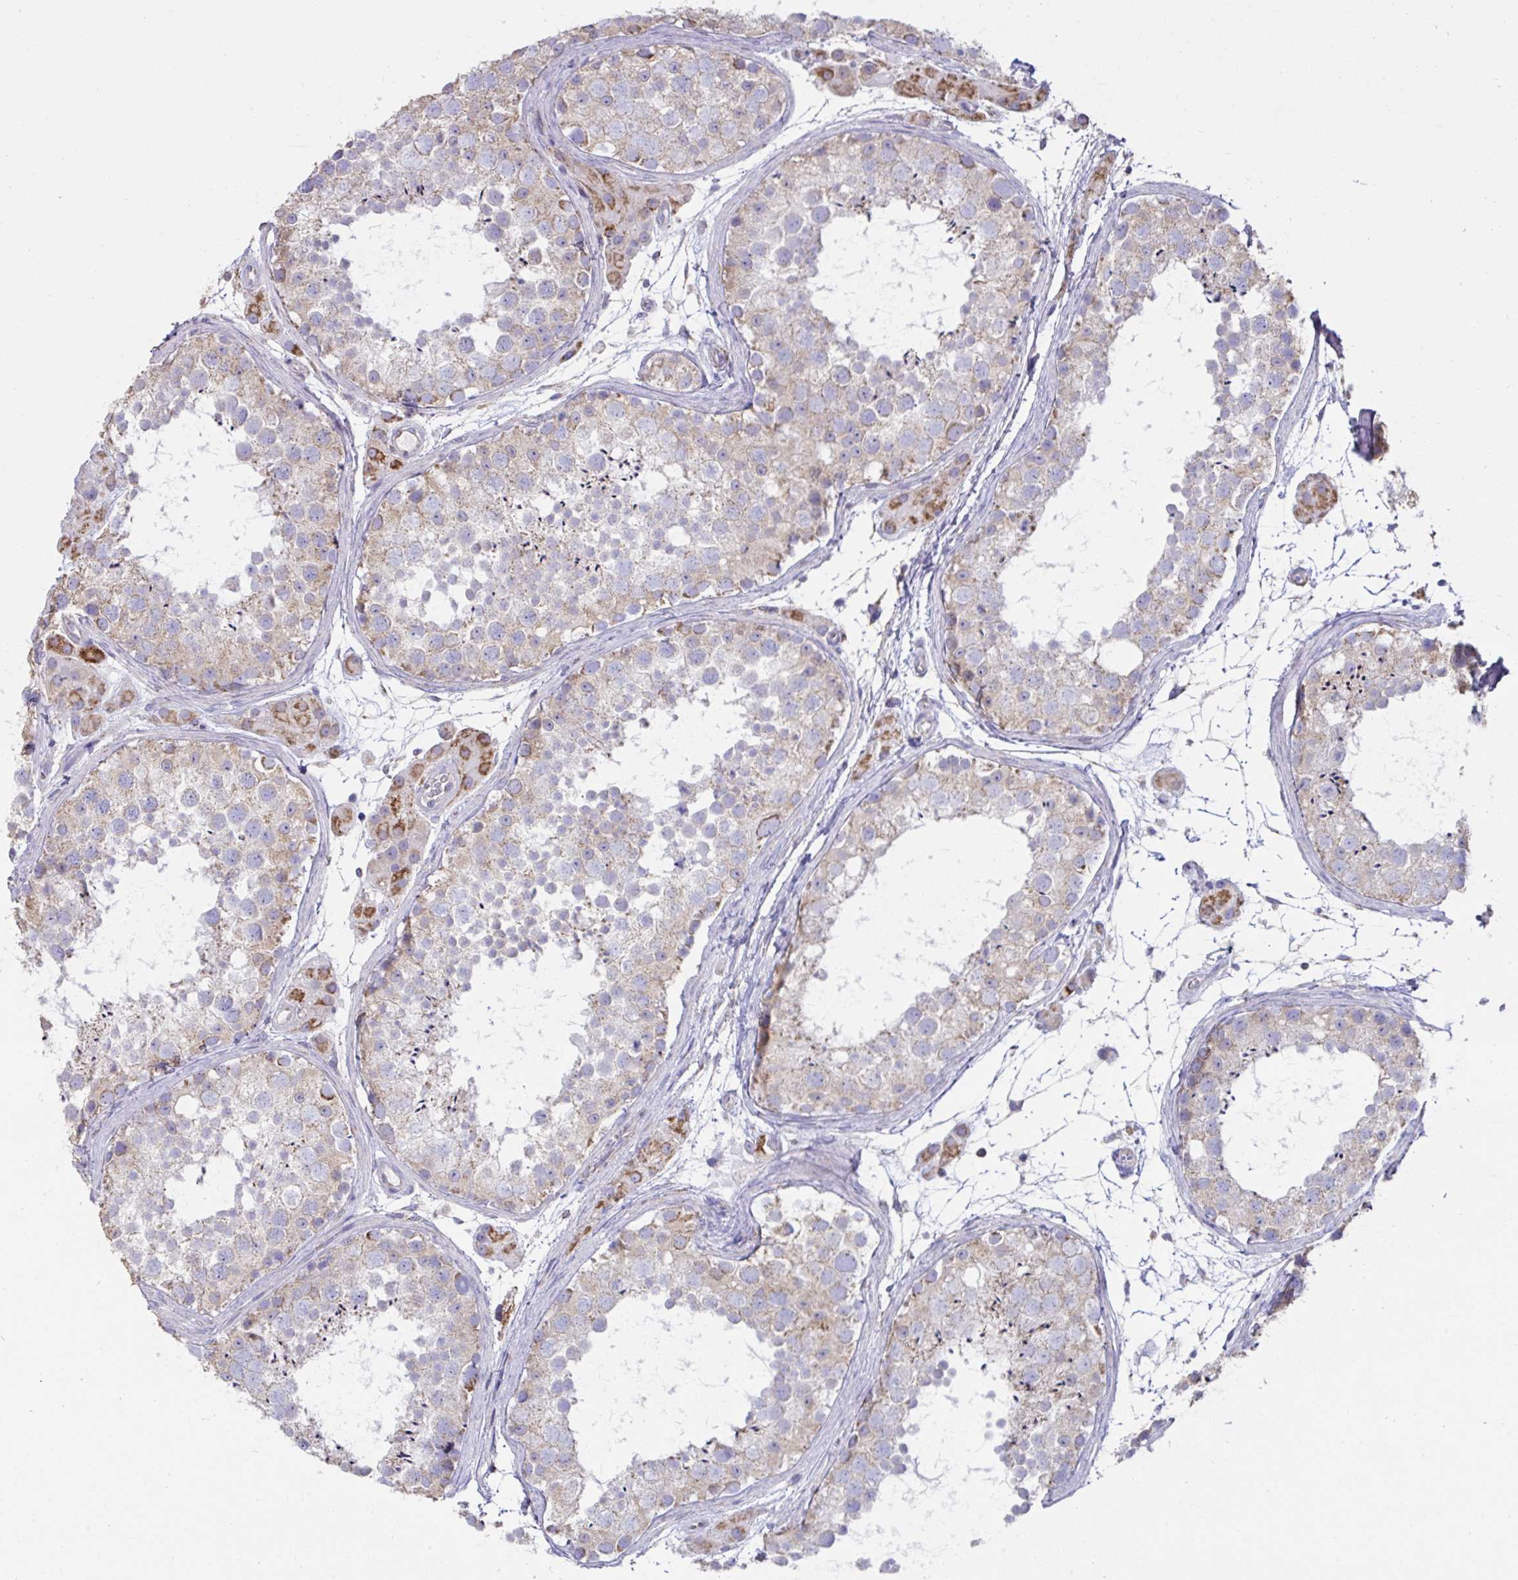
{"staining": {"intensity": "weak", "quantity": "25%-75%", "location": "cytoplasmic/membranous"}, "tissue": "testis", "cell_type": "Cells in seminiferous ducts", "image_type": "normal", "snomed": [{"axis": "morphology", "description": "Normal tissue, NOS"}, {"axis": "topography", "description": "Testis"}], "caption": "Brown immunohistochemical staining in unremarkable testis reveals weak cytoplasmic/membranous expression in about 25%-75% of cells in seminiferous ducts.", "gene": "DOK7", "patient": {"sex": "male", "age": 41}}